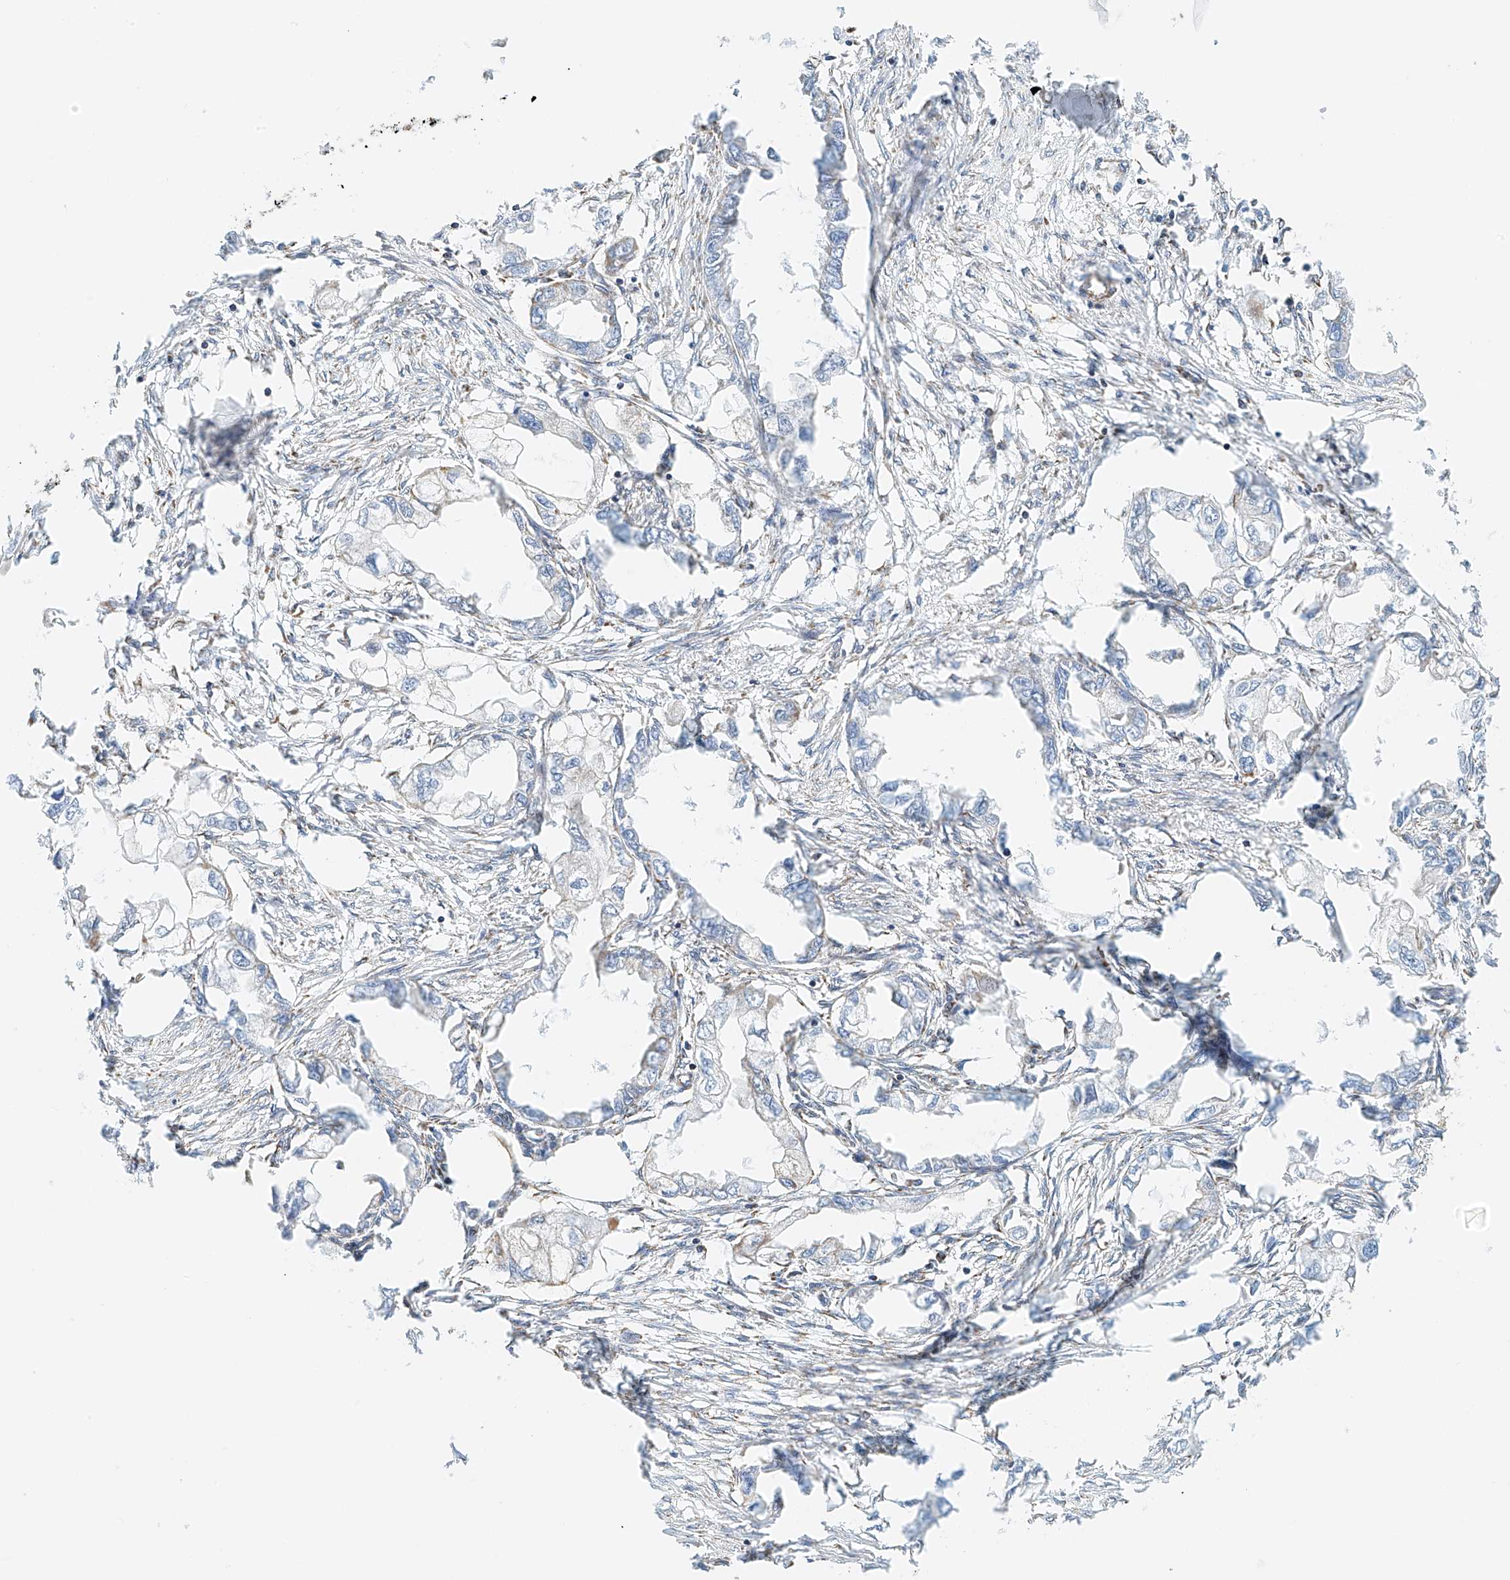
{"staining": {"intensity": "negative", "quantity": "none", "location": "none"}, "tissue": "endometrial cancer", "cell_type": "Tumor cells", "image_type": "cancer", "snomed": [{"axis": "morphology", "description": "Adenocarcinoma, NOS"}, {"axis": "morphology", "description": "Adenocarcinoma, metastatic, NOS"}, {"axis": "topography", "description": "Adipose tissue"}, {"axis": "topography", "description": "Endometrium"}], "caption": "This is a image of immunohistochemistry (IHC) staining of endometrial metastatic adenocarcinoma, which shows no positivity in tumor cells.", "gene": "NALCN", "patient": {"sex": "female", "age": 67}}